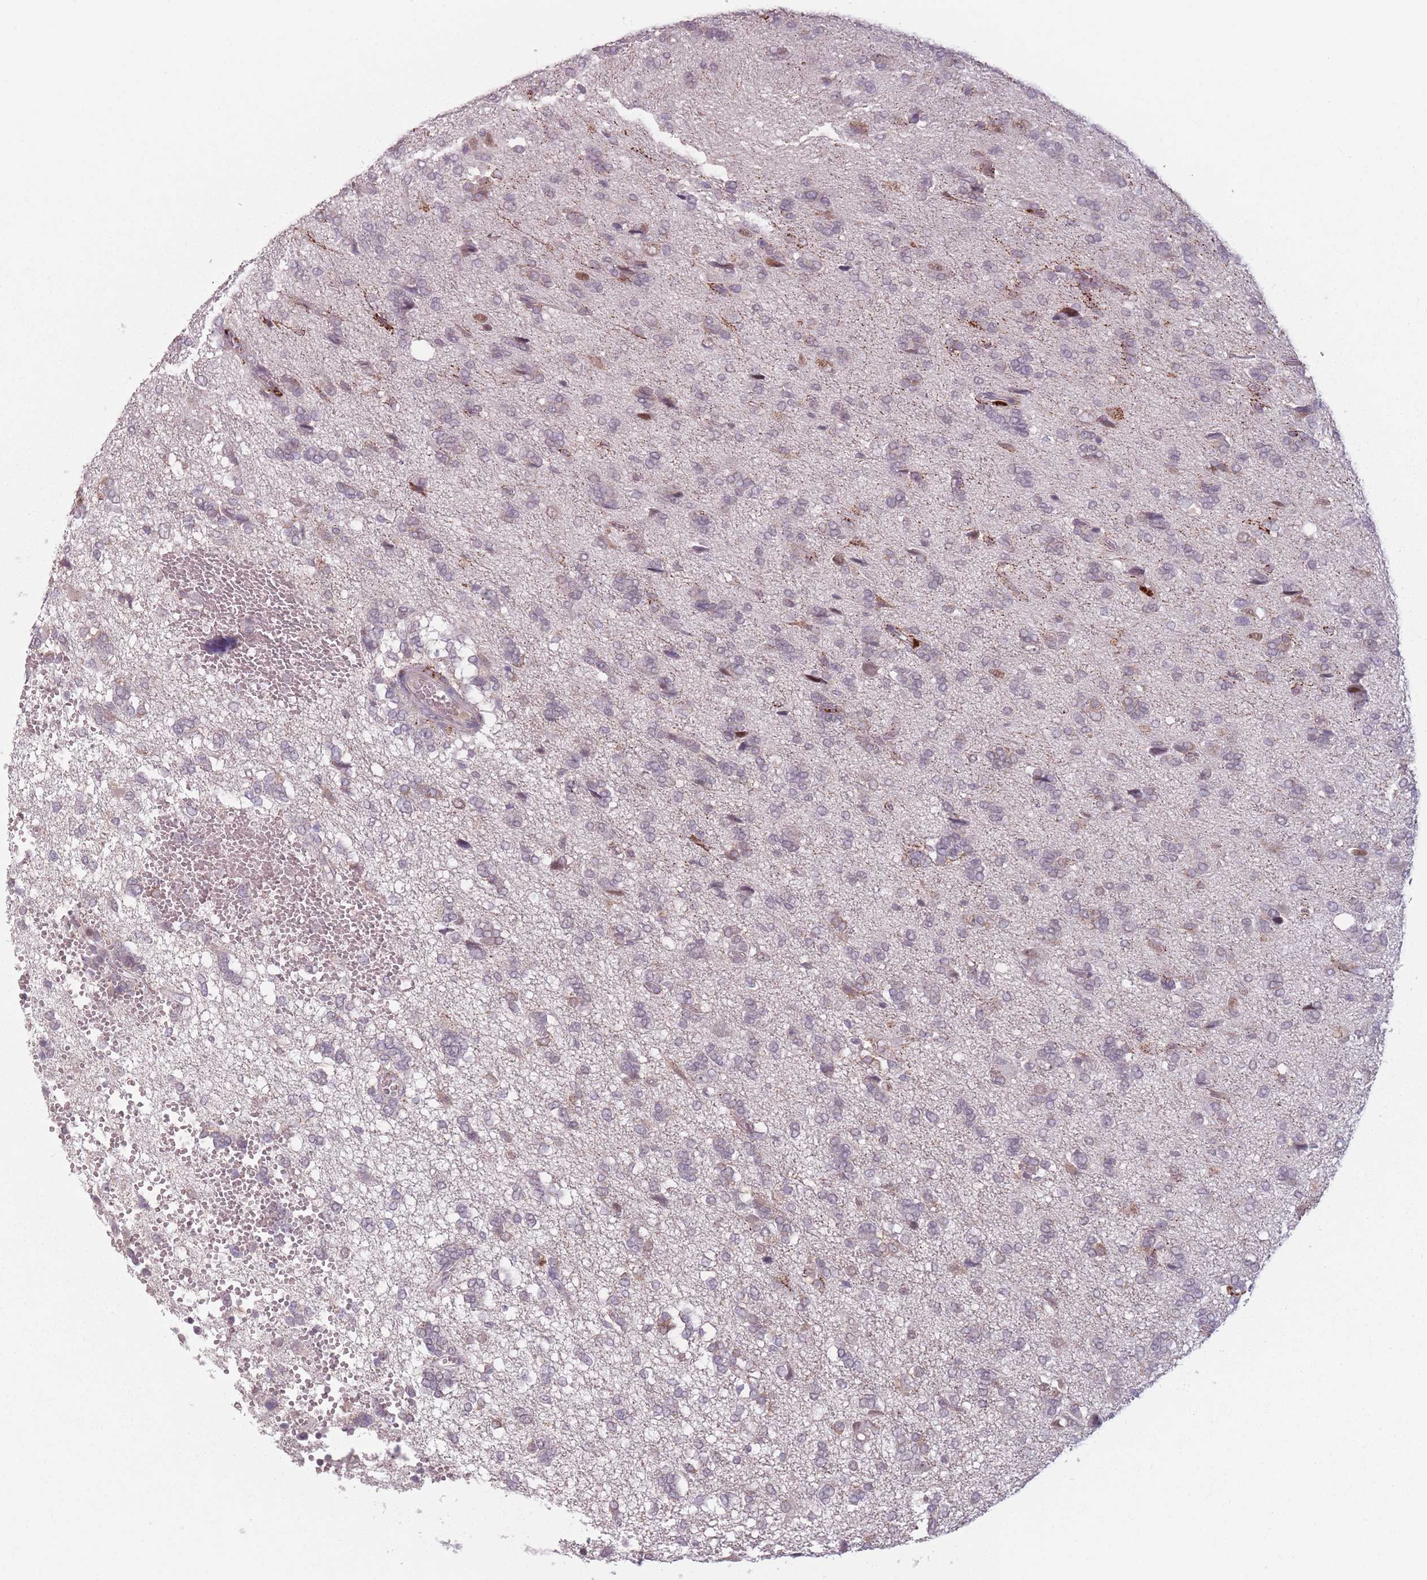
{"staining": {"intensity": "weak", "quantity": "25%-75%", "location": "cytoplasmic/membranous"}, "tissue": "glioma", "cell_type": "Tumor cells", "image_type": "cancer", "snomed": [{"axis": "morphology", "description": "Glioma, malignant, High grade"}, {"axis": "topography", "description": "Brain"}], "caption": "Immunohistochemical staining of human glioma shows low levels of weak cytoplasmic/membranous protein staining in about 25%-75% of tumor cells.", "gene": "OR10C1", "patient": {"sex": "female", "age": 59}}